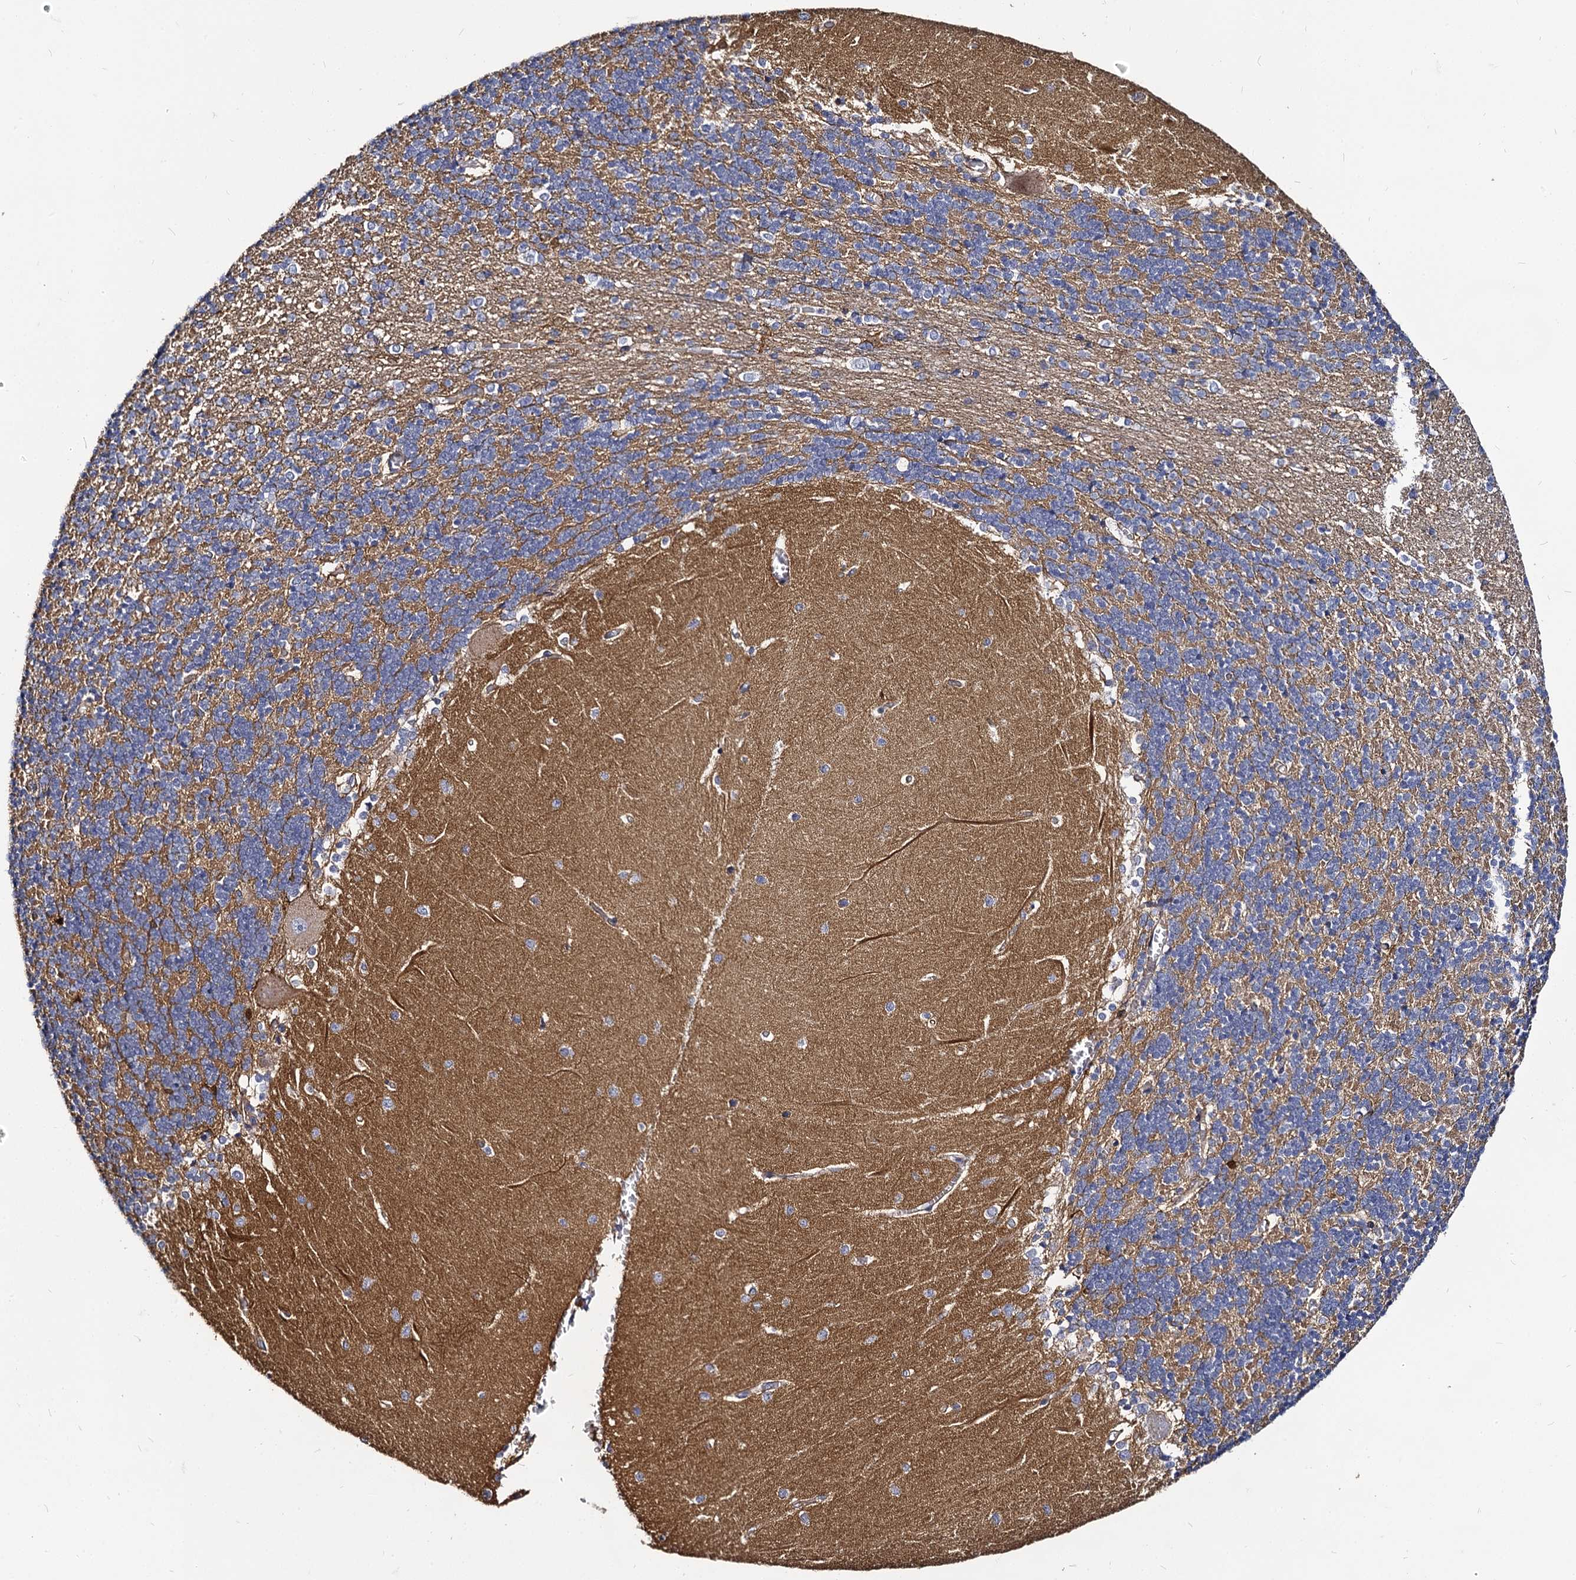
{"staining": {"intensity": "moderate", "quantity": ">75%", "location": "cytoplasmic/membranous"}, "tissue": "cerebellum", "cell_type": "Cells in granular layer", "image_type": "normal", "snomed": [{"axis": "morphology", "description": "Normal tissue, NOS"}, {"axis": "topography", "description": "Cerebellum"}], "caption": "Protein expression analysis of benign cerebellum demonstrates moderate cytoplasmic/membranous expression in about >75% of cells in granular layer. The staining was performed using DAB (3,3'-diaminobenzidine) to visualize the protein expression in brown, while the nuclei were stained in blue with hematoxylin (Magnification: 20x).", "gene": "CBFB", "patient": {"sex": "male", "age": 37}}